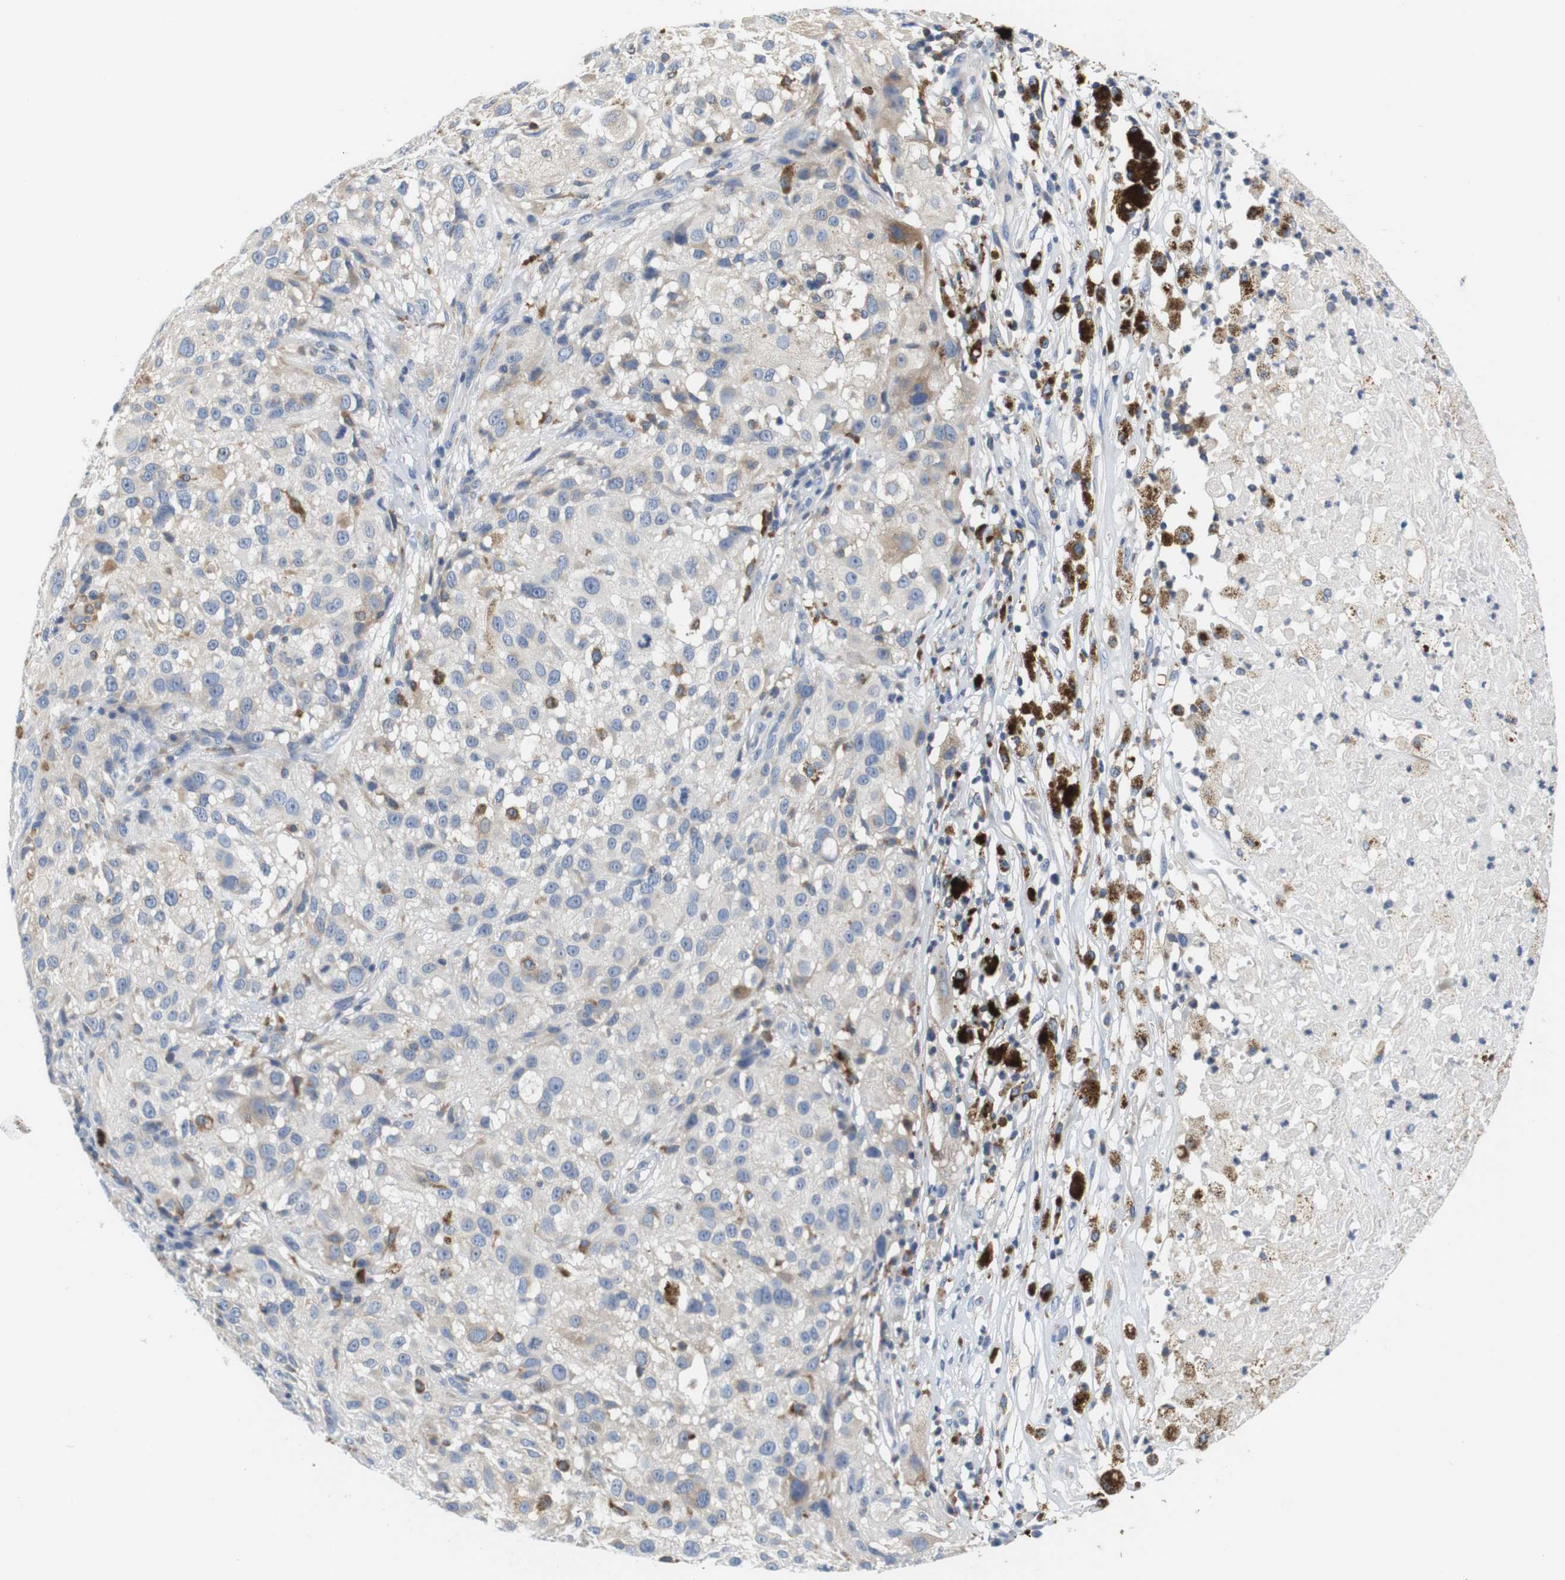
{"staining": {"intensity": "negative", "quantity": "none", "location": "none"}, "tissue": "melanoma", "cell_type": "Tumor cells", "image_type": "cancer", "snomed": [{"axis": "morphology", "description": "Necrosis, NOS"}, {"axis": "morphology", "description": "Malignant melanoma, NOS"}, {"axis": "topography", "description": "Skin"}], "caption": "This image is of malignant melanoma stained with immunohistochemistry (IHC) to label a protein in brown with the nuclei are counter-stained blue. There is no expression in tumor cells.", "gene": "CNGA2", "patient": {"sex": "female", "age": 87}}